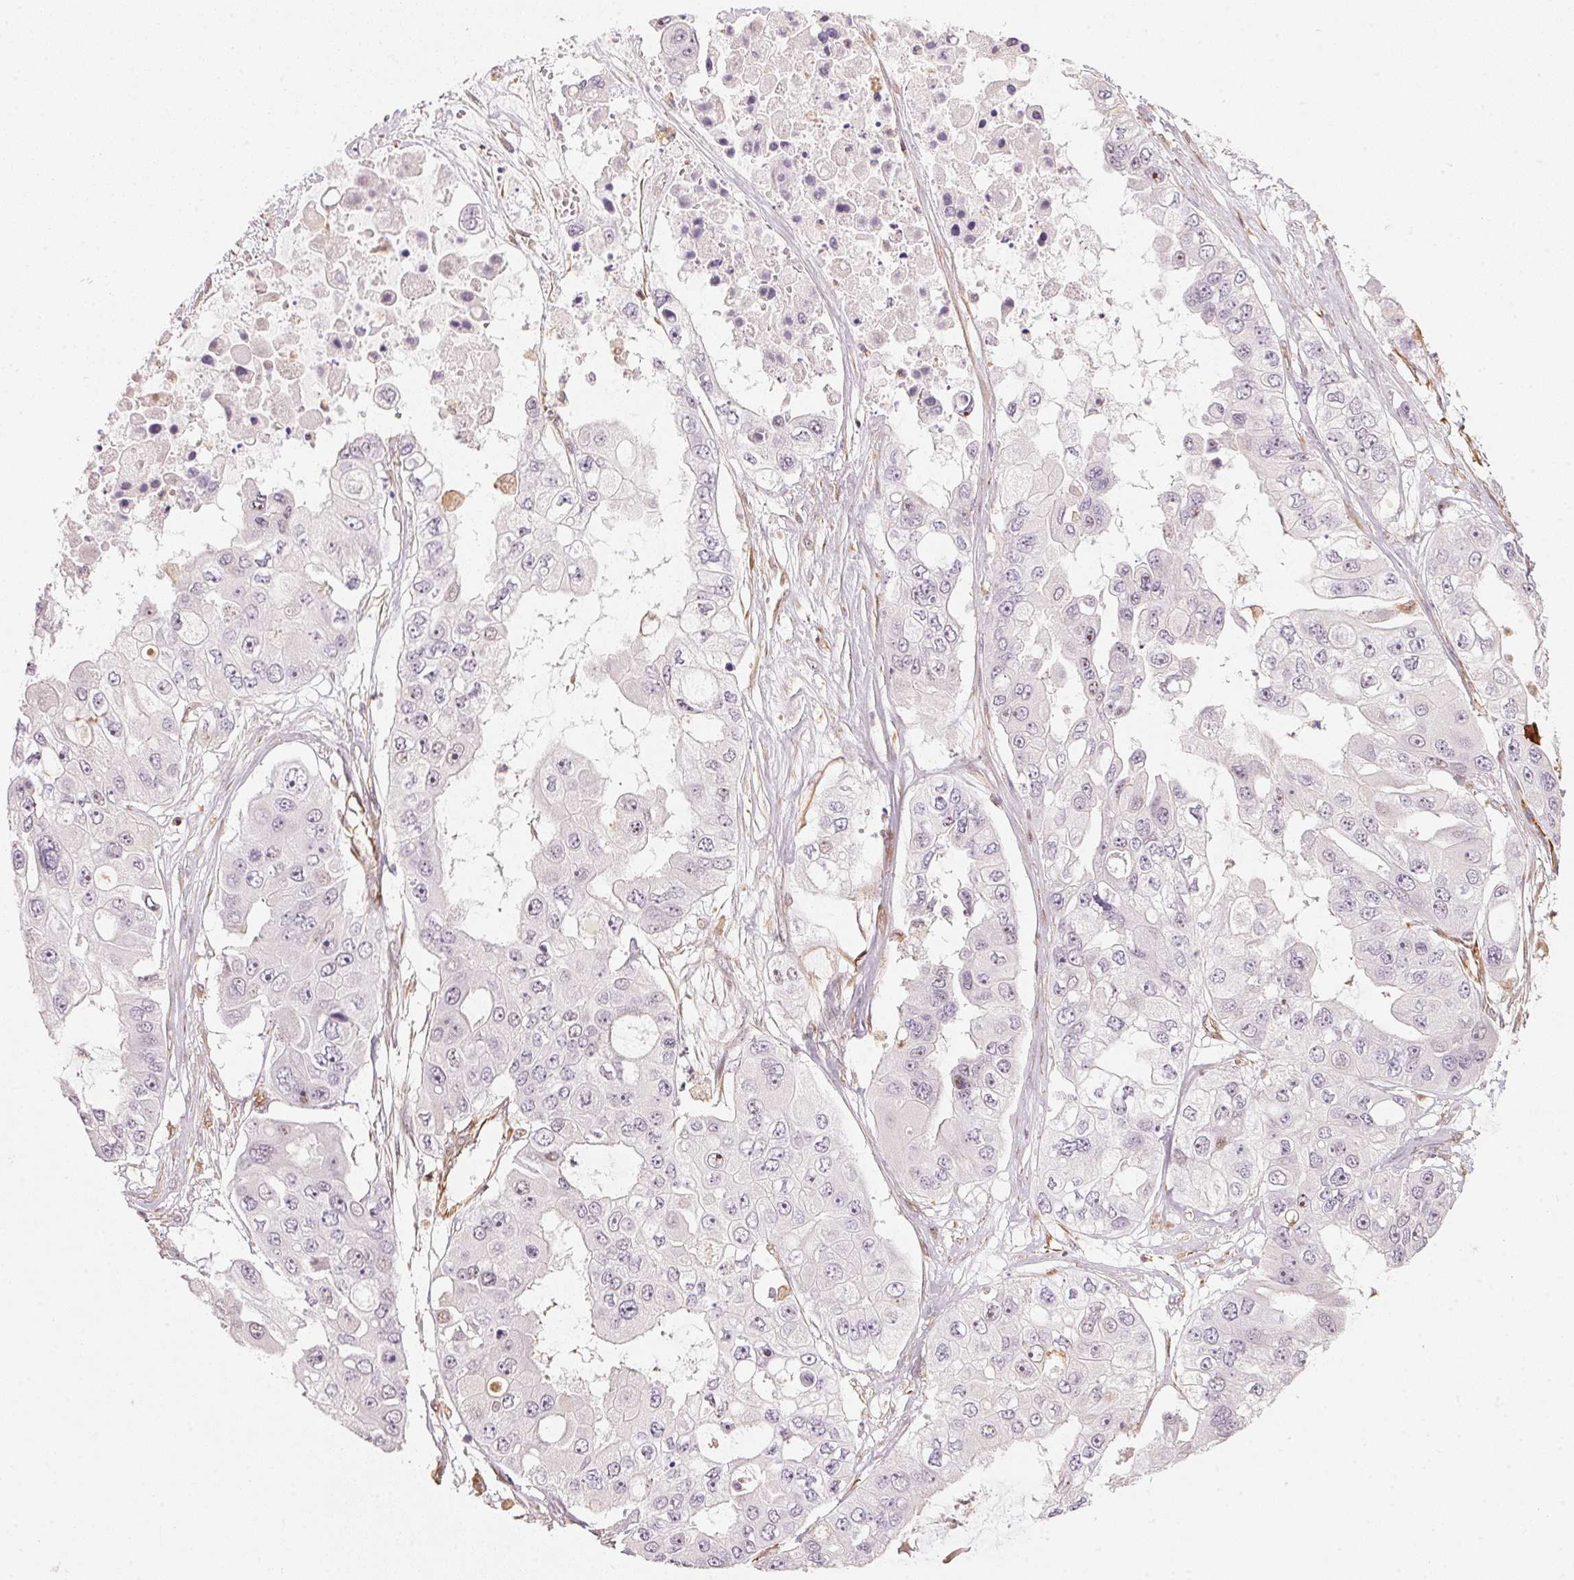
{"staining": {"intensity": "negative", "quantity": "none", "location": "none"}, "tissue": "ovarian cancer", "cell_type": "Tumor cells", "image_type": "cancer", "snomed": [{"axis": "morphology", "description": "Cystadenocarcinoma, serous, NOS"}, {"axis": "topography", "description": "Ovary"}], "caption": "A high-resolution photomicrograph shows immunohistochemistry staining of serous cystadenocarcinoma (ovarian), which demonstrates no significant positivity in tumor cells. (IHC, brightfield microscopy, high magnification).", "gene": "FOXR2", "patient": {"sex": "female", "age": 56}}